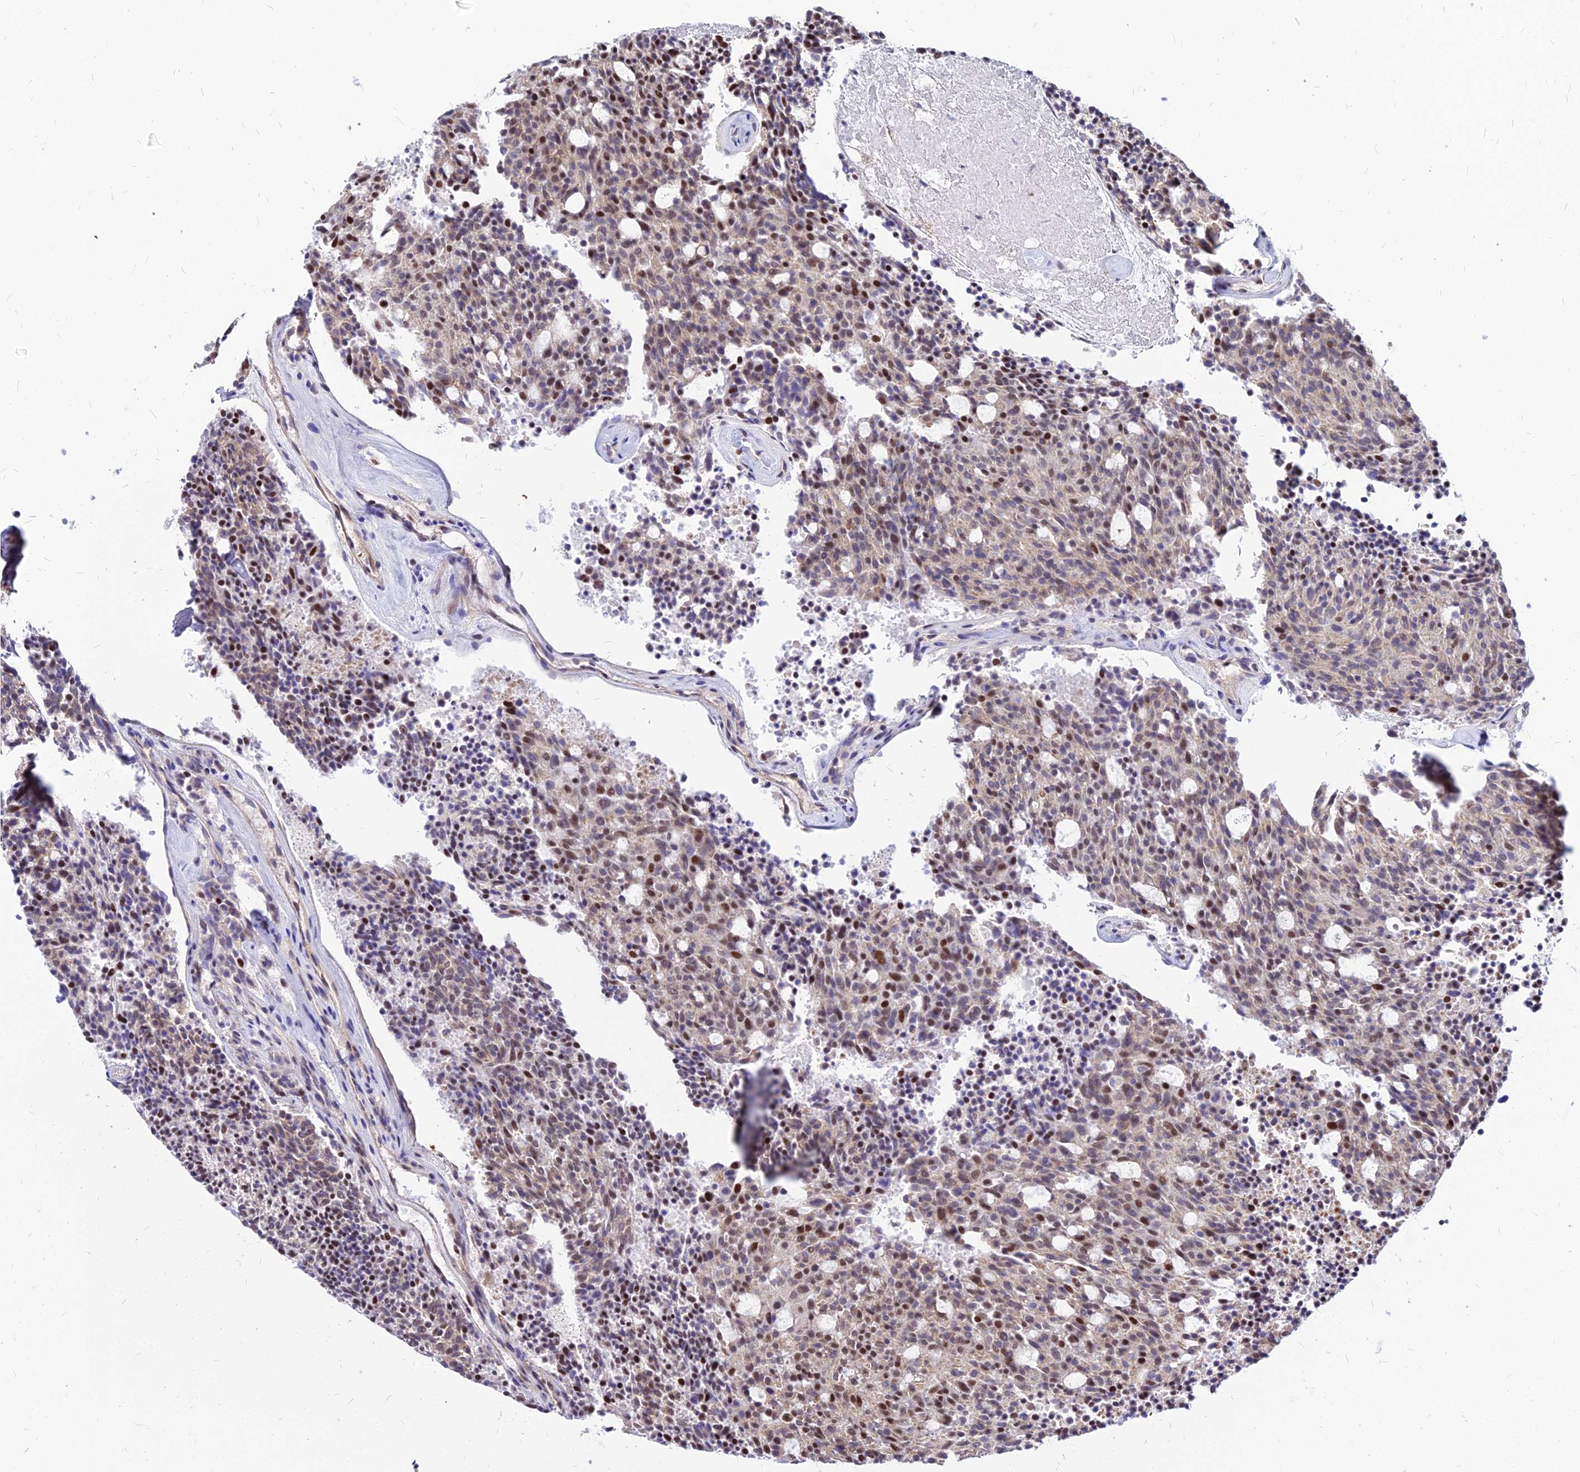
{"staining": {"intensity": "moderate", "quantity": "25%-75%", "location": "nuclear"}, "tissue": "carcinoid", "cell_type": "Tumor cells", "image_type": "cancer", "snomed": [{"axis": "morphology", "description": "Carcinoid, malignant, NOS"}, {"axis": "topography", "description": "Pancreas"}], "caption": "About 25%-75% of tumor cells in human malignant carcinoid demonstrate moderate nuclear protein positivity as visualized by brown immunohistochemical staining.", "gene": "FDX2", "patient": {"sex": "female", "age": 54}}